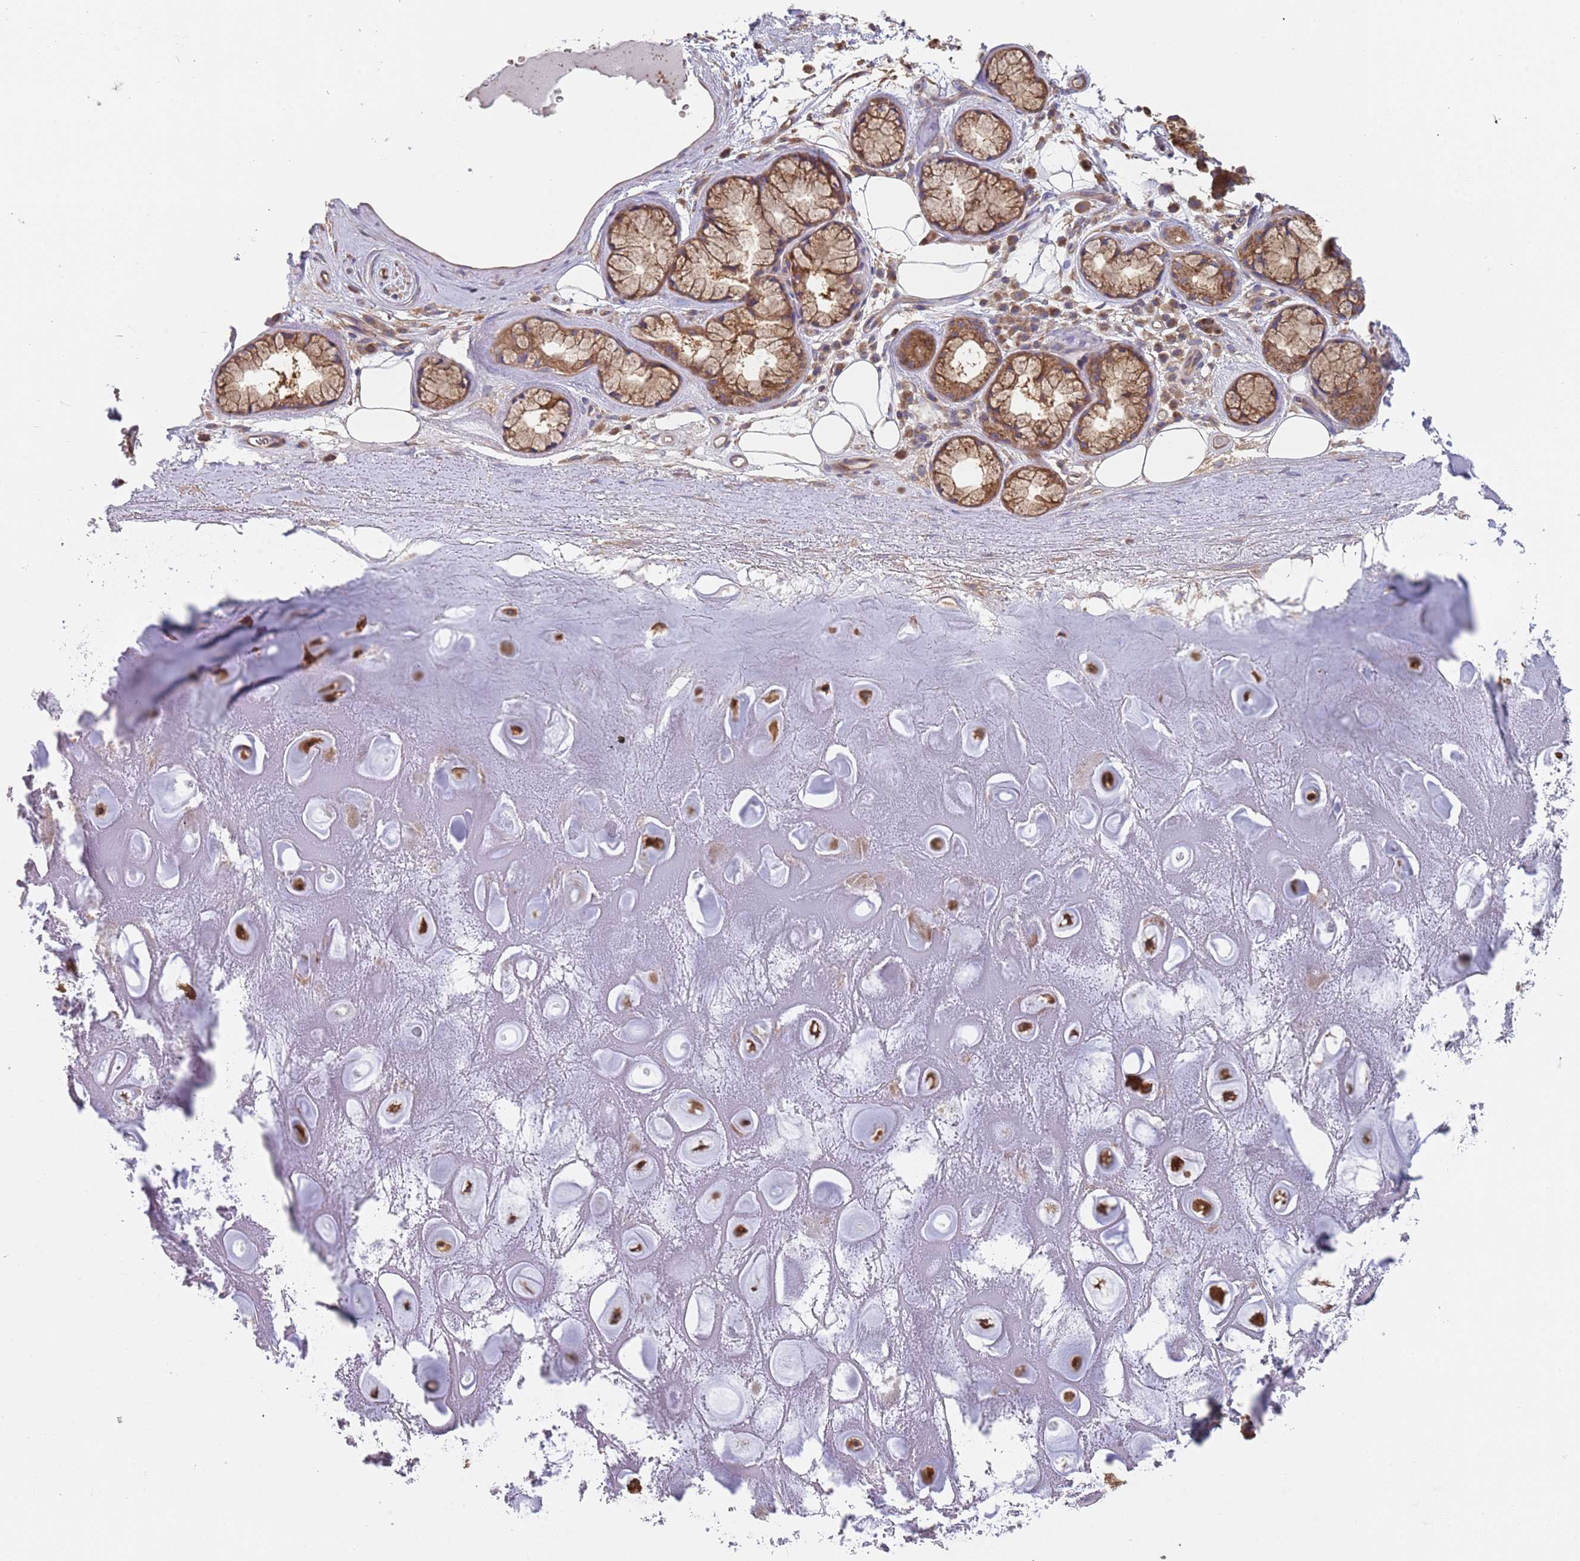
{"staining": {"intensity": "strong", "quantity": ">75%", "location": "cytoplasmic/membranous"}, "tissue": "soft tissue", "cell_type": "Chondrocytes", "image_type": "normal", "snomed": [{"axis": "morphology", "description": "Normal tissue, NOS"}, {"axis": "topography", "description": "Cartilage tissue"}], "caption": "Strong cytoplasmic/membranous expression for a protein is seen in approximately >75% of chondrocytes of unremarkable soft tissue using IHC.", "gene": "GDI1", "patient": {"sex": "male", "age": 81}}